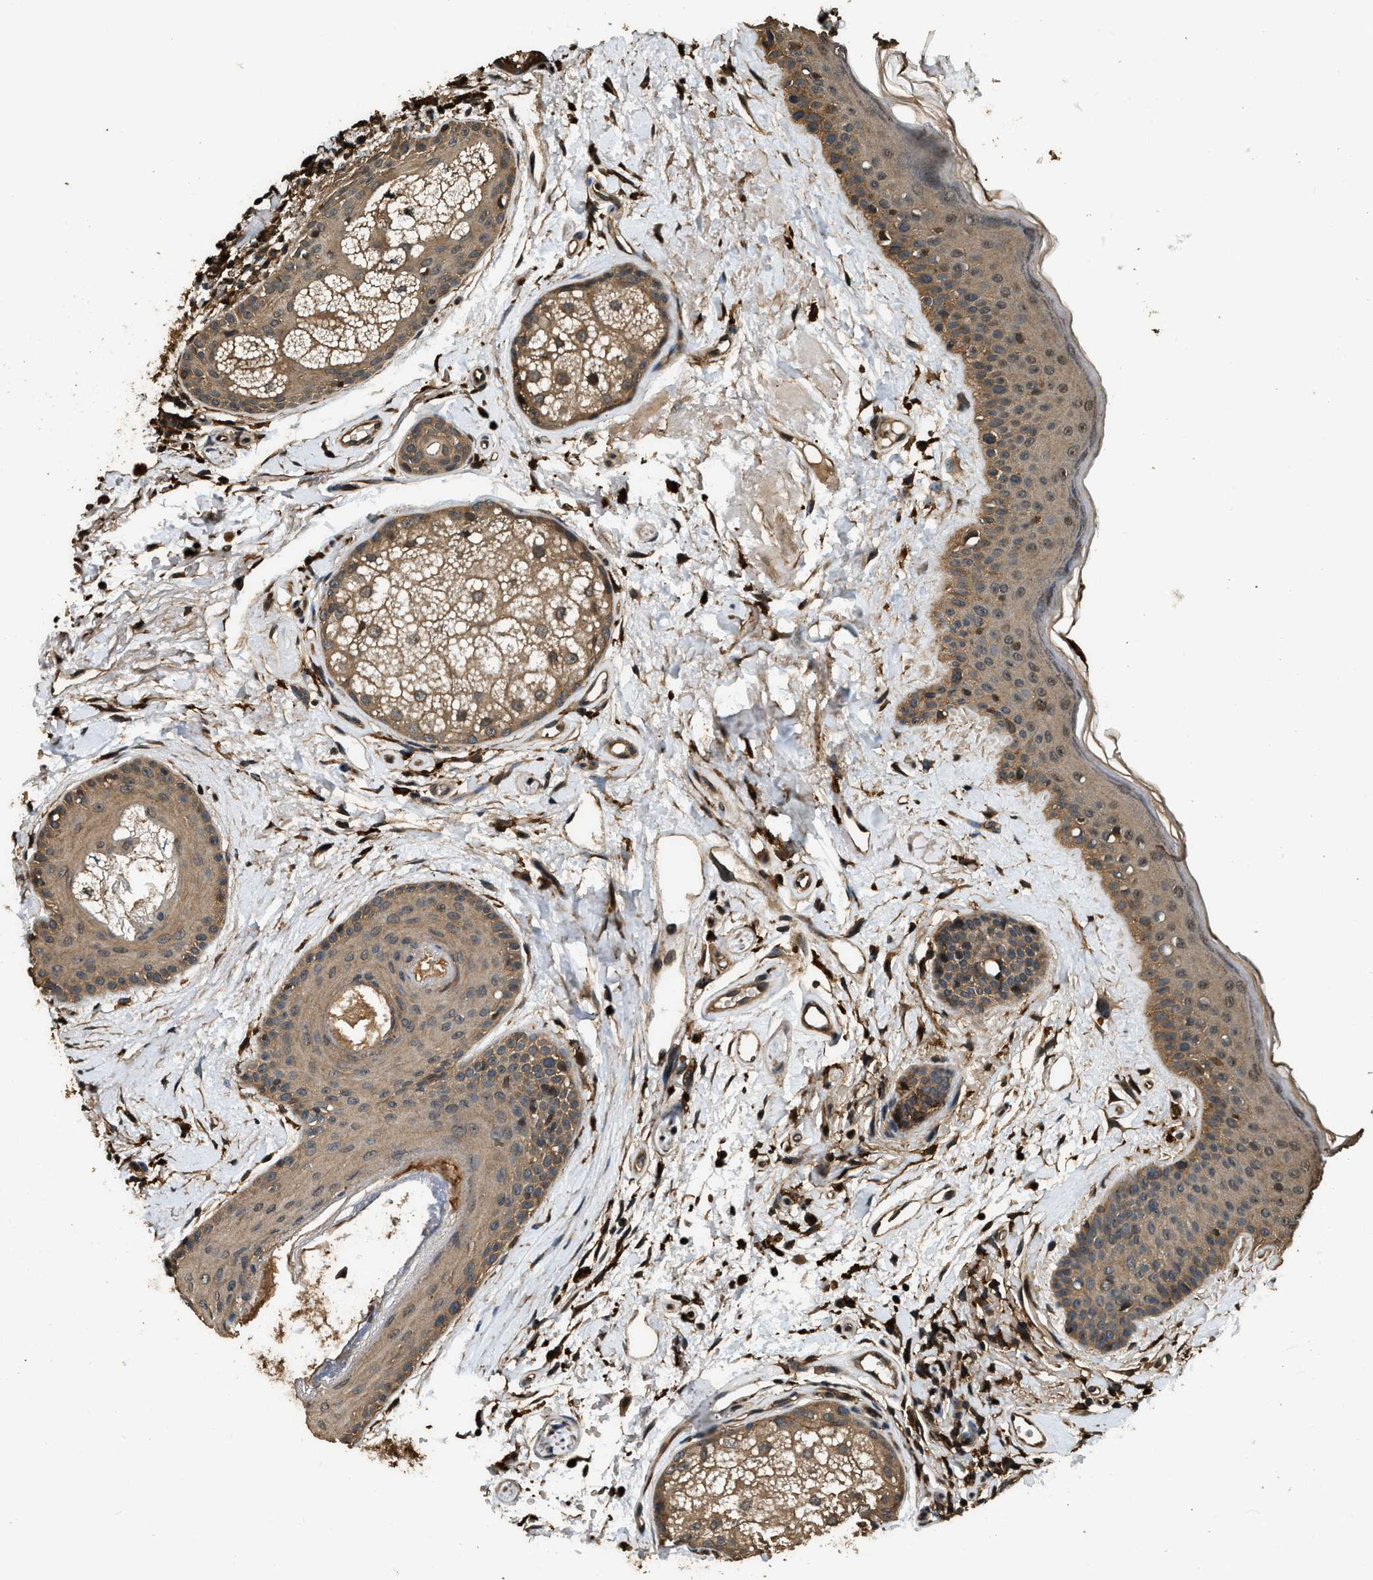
{"staining": {"intensity": "moderate", "quantity": ">75%", "location": "cytoplasmic/membranous,nuclear"}, "tissue": "oral mucosa", "cell_type": "Squamous epithelial cells", "image_type": "normal", "snomed": [{"axis": "morphology", "description": "Normal tissue, NOS"}, {"axis": "topography", "description": "Skin"}, {"axis": "topography", "description": "Oral tissue"}], "caption": "Unremarkable oral mucosa exhibits moderate cytoplasmic/membranous,nuclear staining in about >75% of squamous epithelial cells The protein is shown in brown color, while the nuclei are stained blue..", "gene": "RAP2A", "patient": {"sex": "male", "age": 84}}